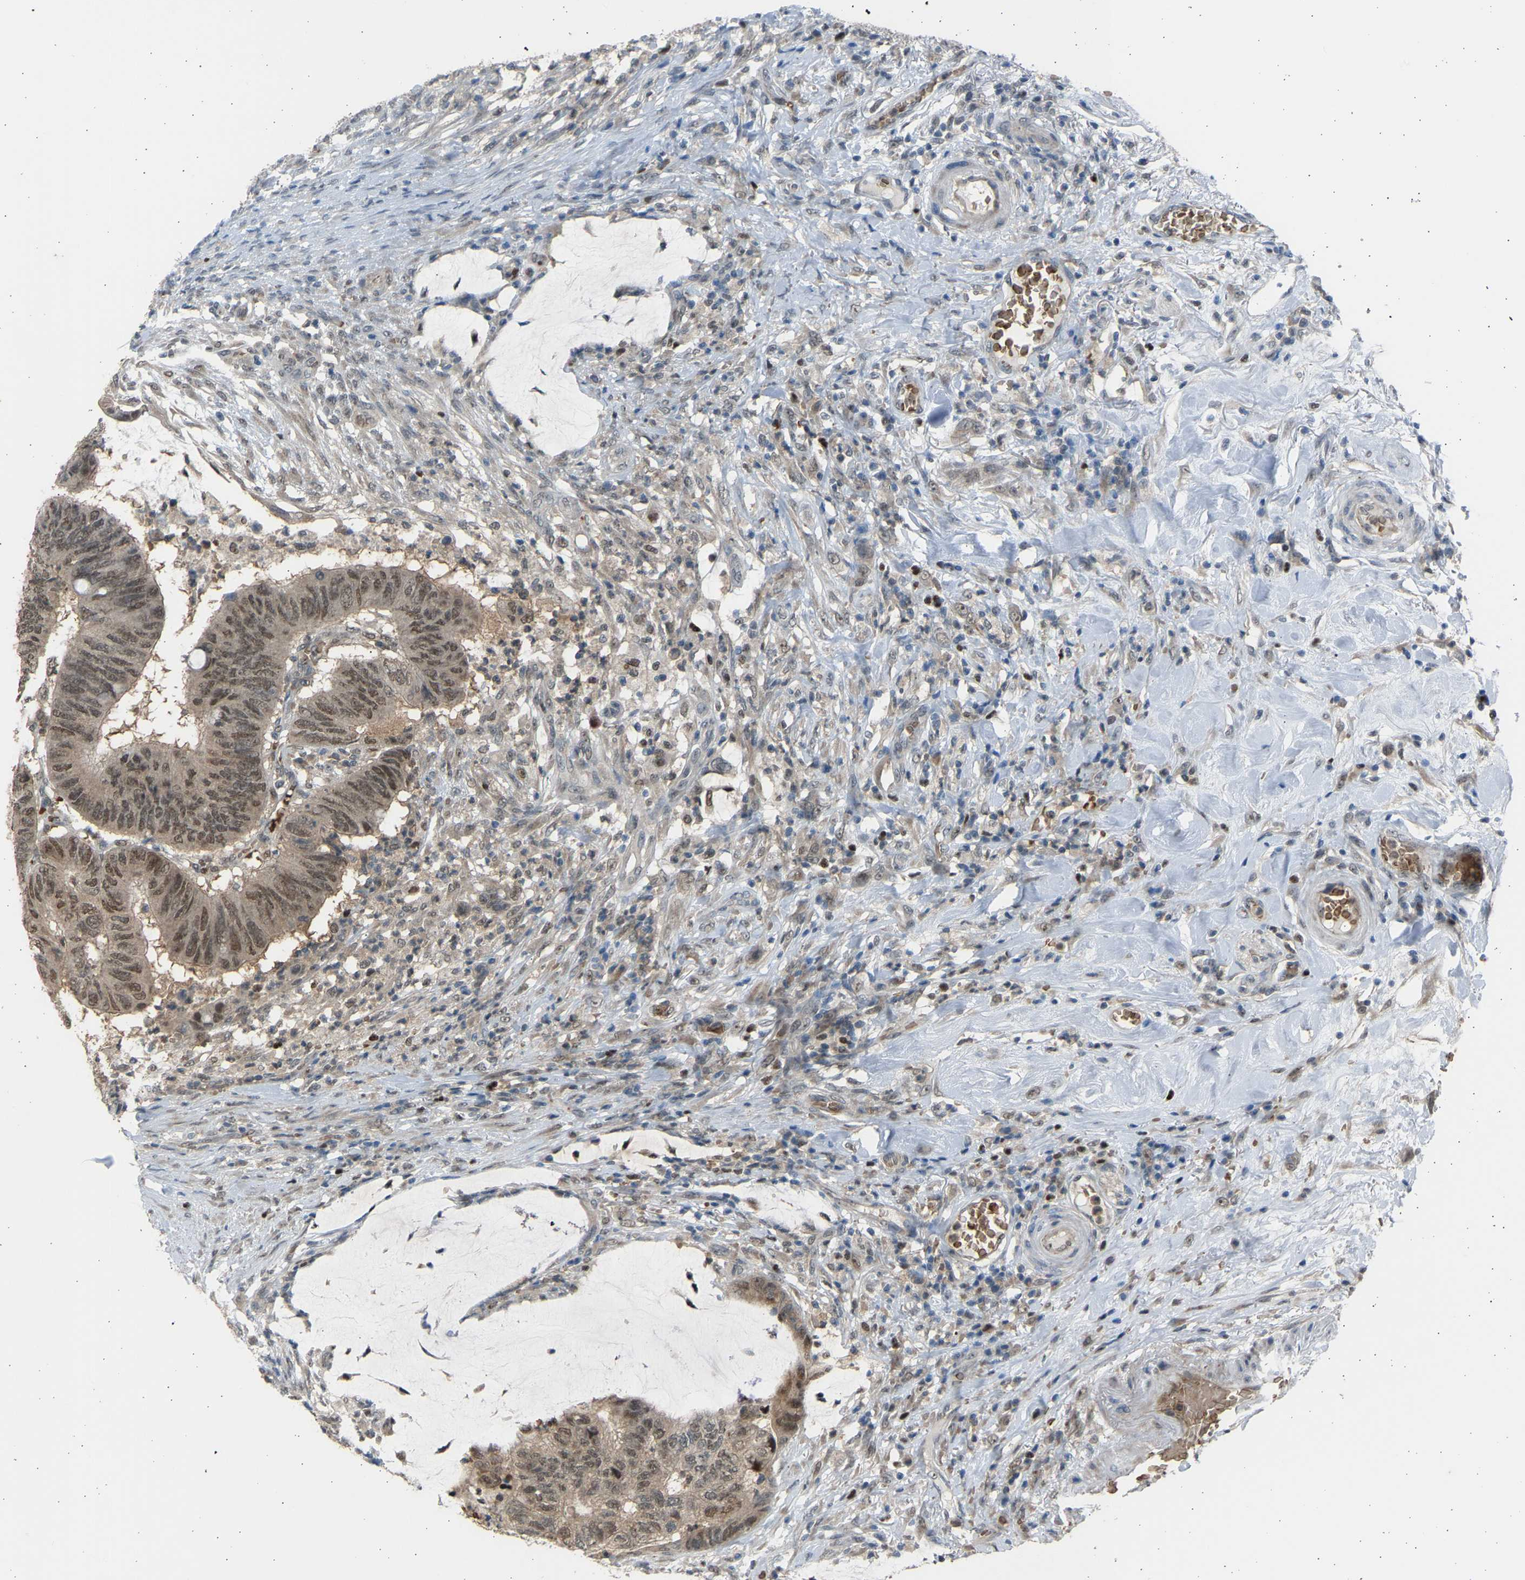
{"staining": {"intensity": "moderate", "quantity": ">75%", "location": "nuclear"}, "tissue": "colorectal cancer", "cell_type": "Tumor cells", "image_type": "cancer", "snomed": [{"axis": "morphology", "description": "Normal tissue, NOS"}, {"axis": "morphology", "description": "Adenocarcinoma, NOS"}, {"axis": "topography", "description": "Rectum"}, {"axis": "topography", "description": "Peripheral nerve tissue"}], "caption": "Approximately >75% of tumor cells in colorectal adenocarcinoma demonstrate moderate nuclear protein expression as visualized by brown immunohistochemical staining.", "gene": "BIRC2", "patient": {"sex": "male", "age": 92}}